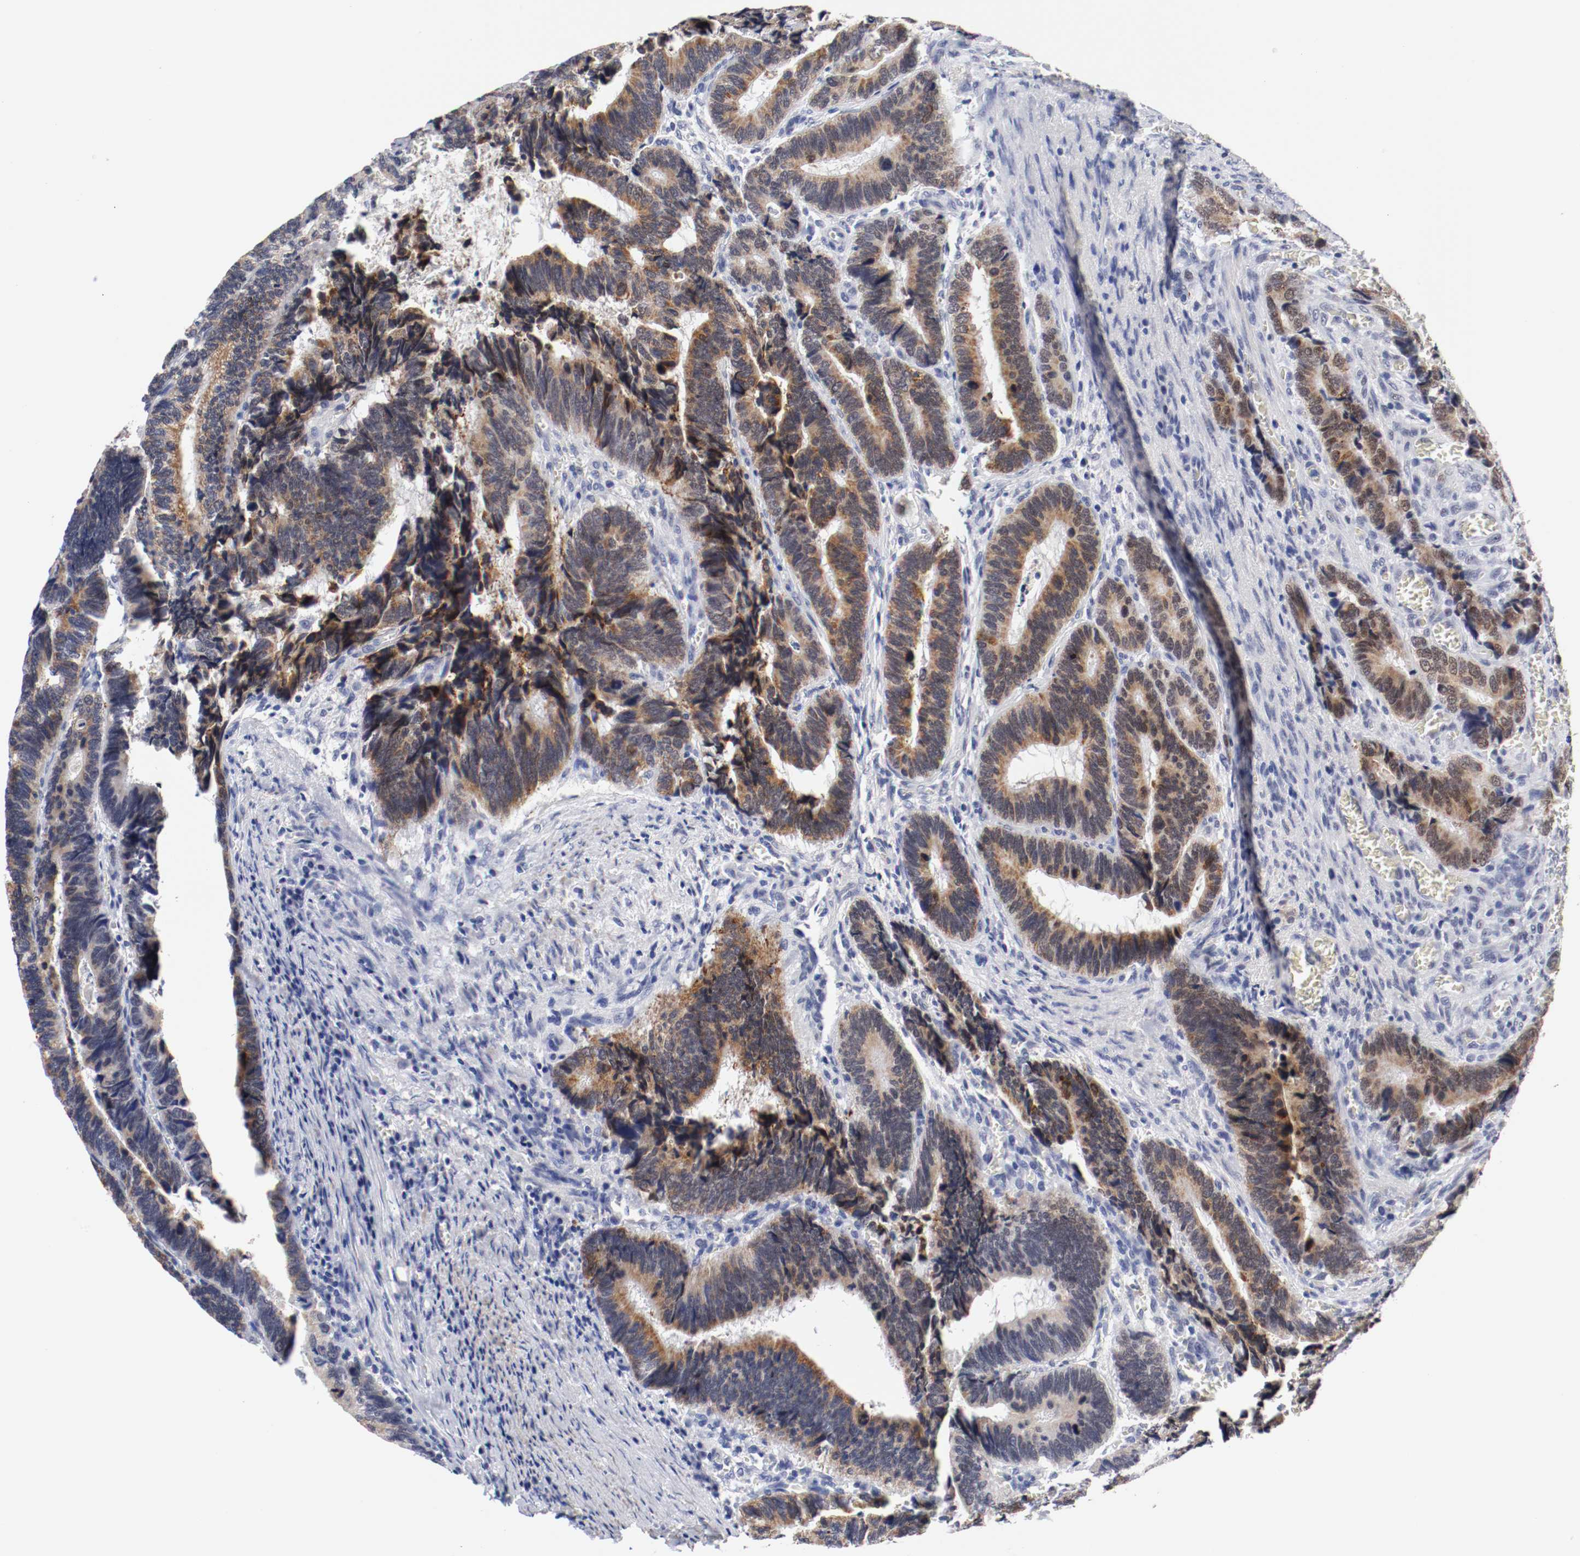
{"staining": {"intensity": "moderate", "quantity": ">75%", "location": "cytoplasmic/membranous"}, "tissue": "colorectal cancer", "cell_type": "Tumor cells", "image_type": "cancer", "snomed": [{"axis": "morphology", "description": "Adenocarcinoma, NOS"}, {"axis": "topography", "description": "Colon"}], "caption": "Brown immunohistochemical staining in human adenocarcinoma (colorectal) displays moderate cytoplasmic/membranous staining in about >75% of tumor cells. The protein of interest is shown in brown color, while the nuclei are stained blue.", "gene": "GRHL2", "patient": {"sex": "male", "age": 72}}